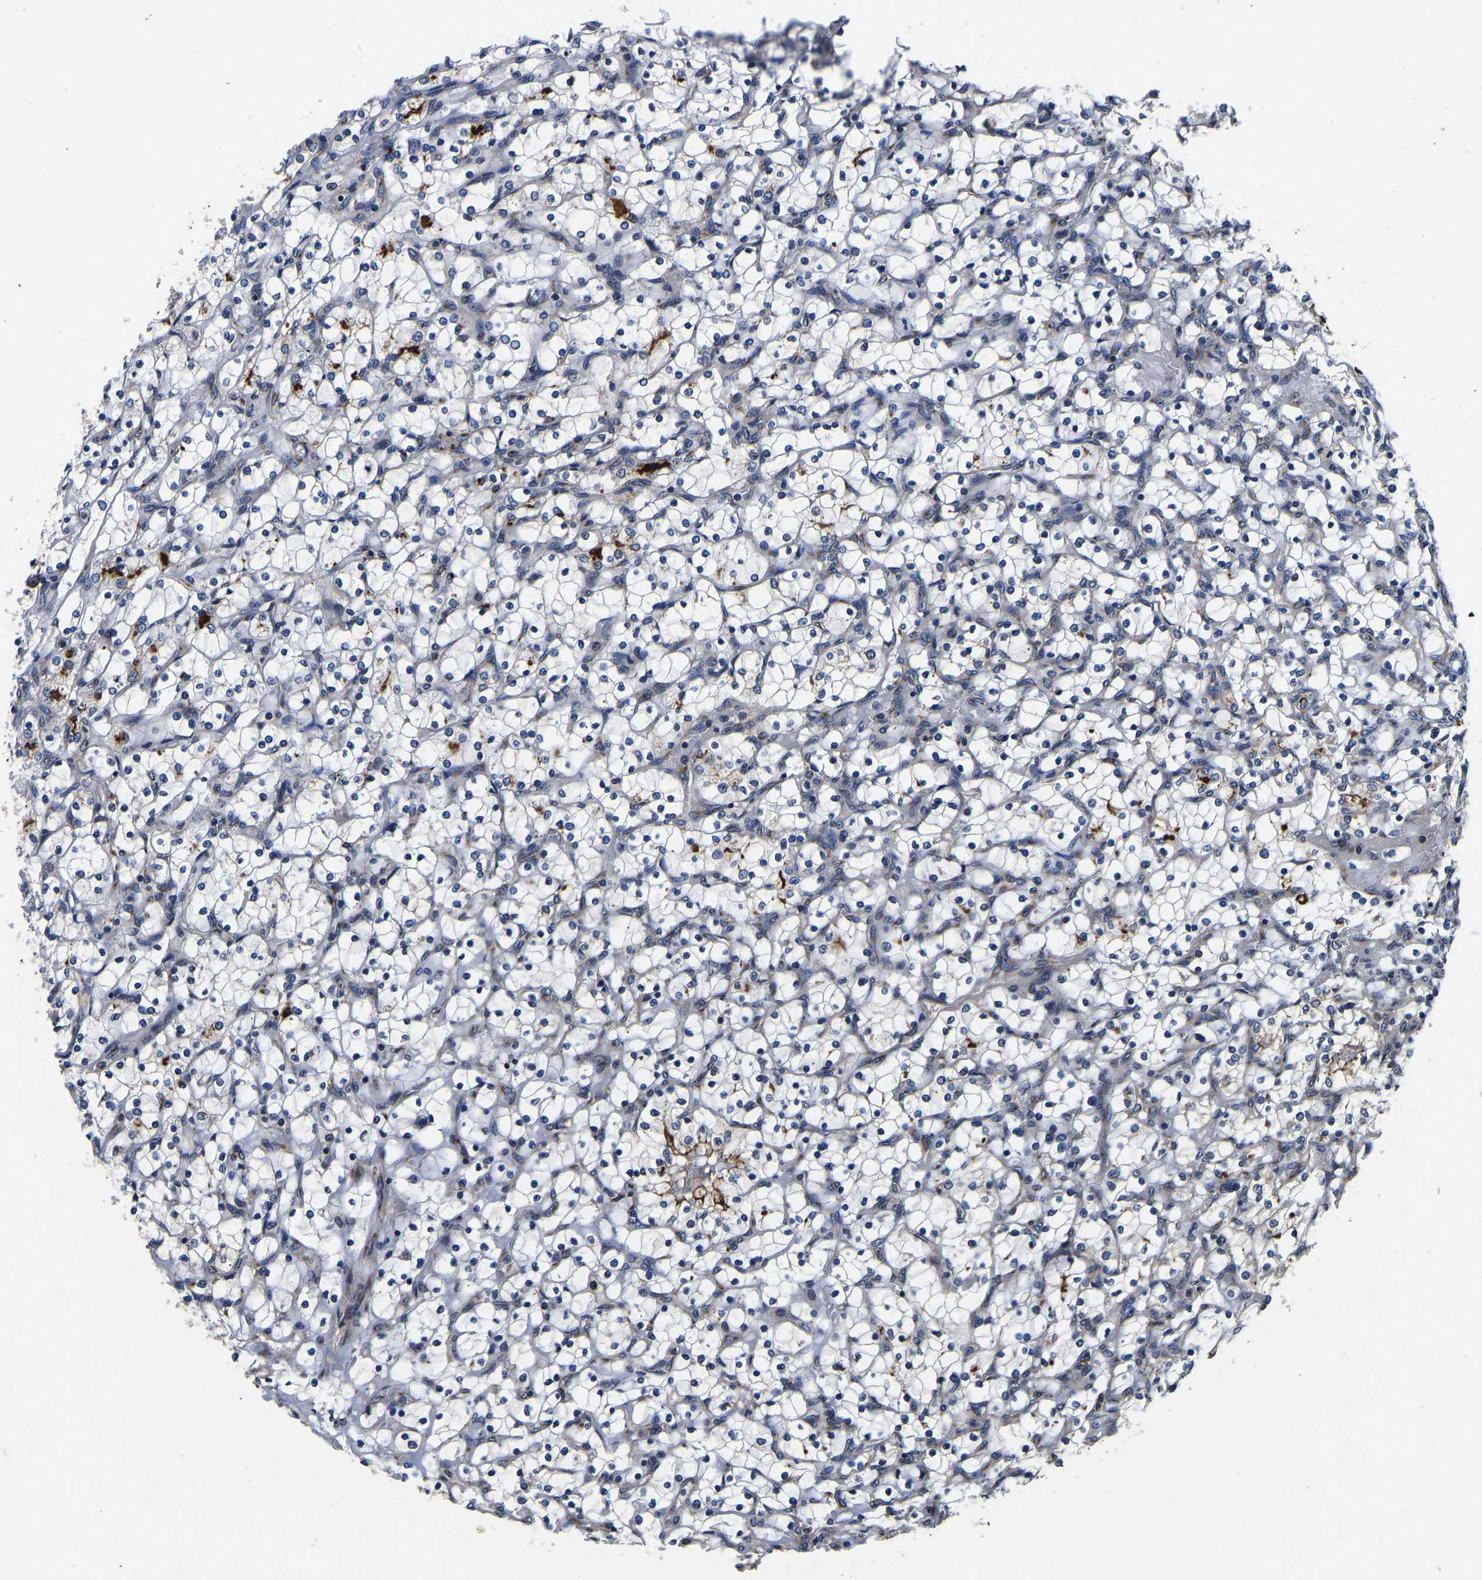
{"staining": {"intensity": "negative", "quantity": "none", "location": "none"}, "tissue": "renal cancer", "cell_type": "Tumor cells", "image_type": "cancer", "snomed": [{"axis": "morphology", "description": "Adenocarcinoma, NOS"}, {"axis": "topography", "description": "Kidney"}], "caption": "Histopathology image shows no protein staining in tumor cells of renal cancer tissue.", "gene": "RABAC1", "patient": {"sex": "female", "age": 69}}